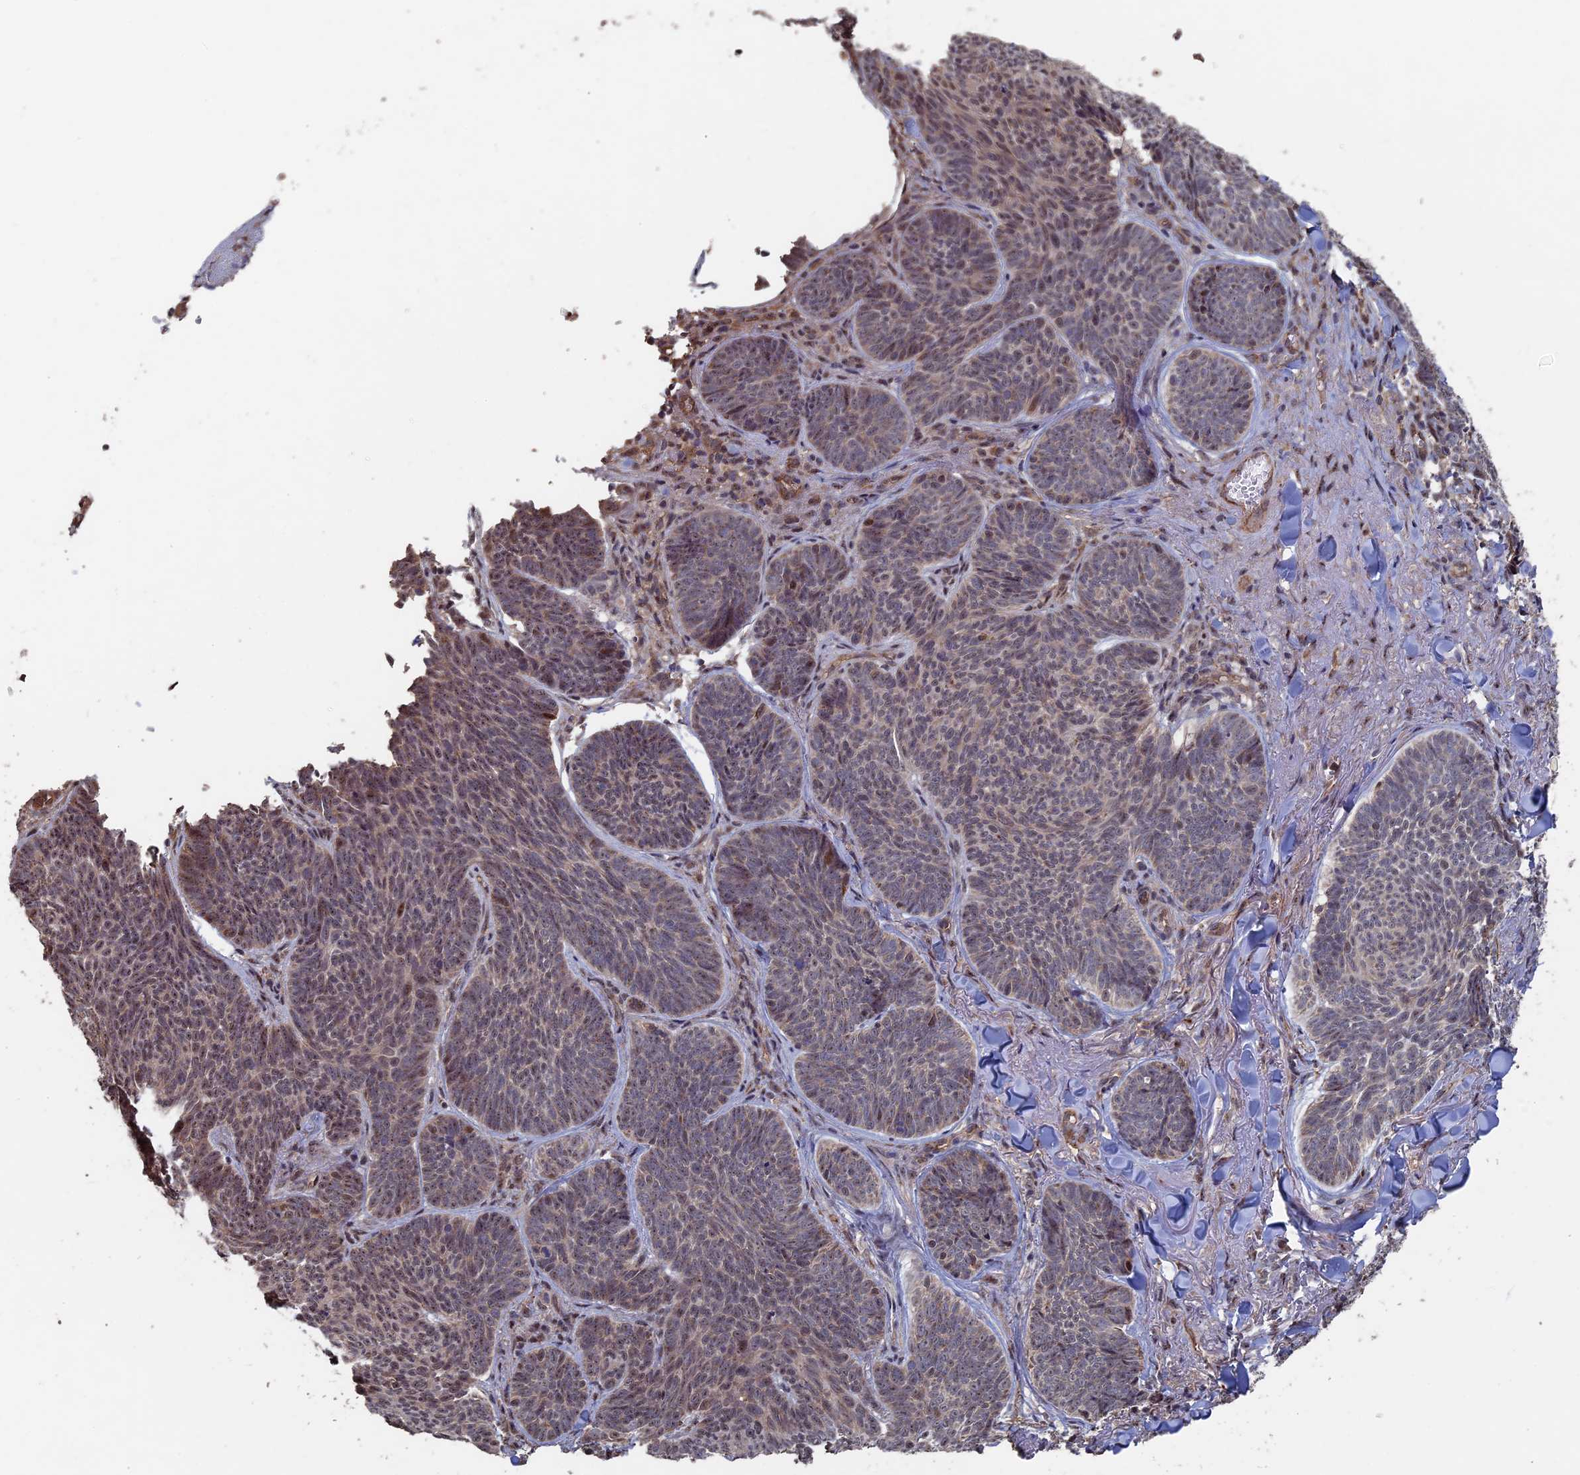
{"staining": {"intensity": "weak", "quantity": "25%-75%", "location": "cytoplasmic/membranous,nuclear"}, "tissue": "skin cancer", "cell_type": "Tumor cells", "image_type": "cancer", "snomed": [{"axis": "morphology", "description": "Basal cell carcinoma"}, {"axis": "topography", "description": "Skin"}], "caption": "Immunohistochemistry (IHC) micrograph of human skin cancer stained for a protein (brown), which shows low levels of weak cytoplasmic/membranous and nuclear expression in approximately 25%-75% of tumor cells.", "gene": "KIAA1328", "patient": {"sex": "female", "age": 74}}